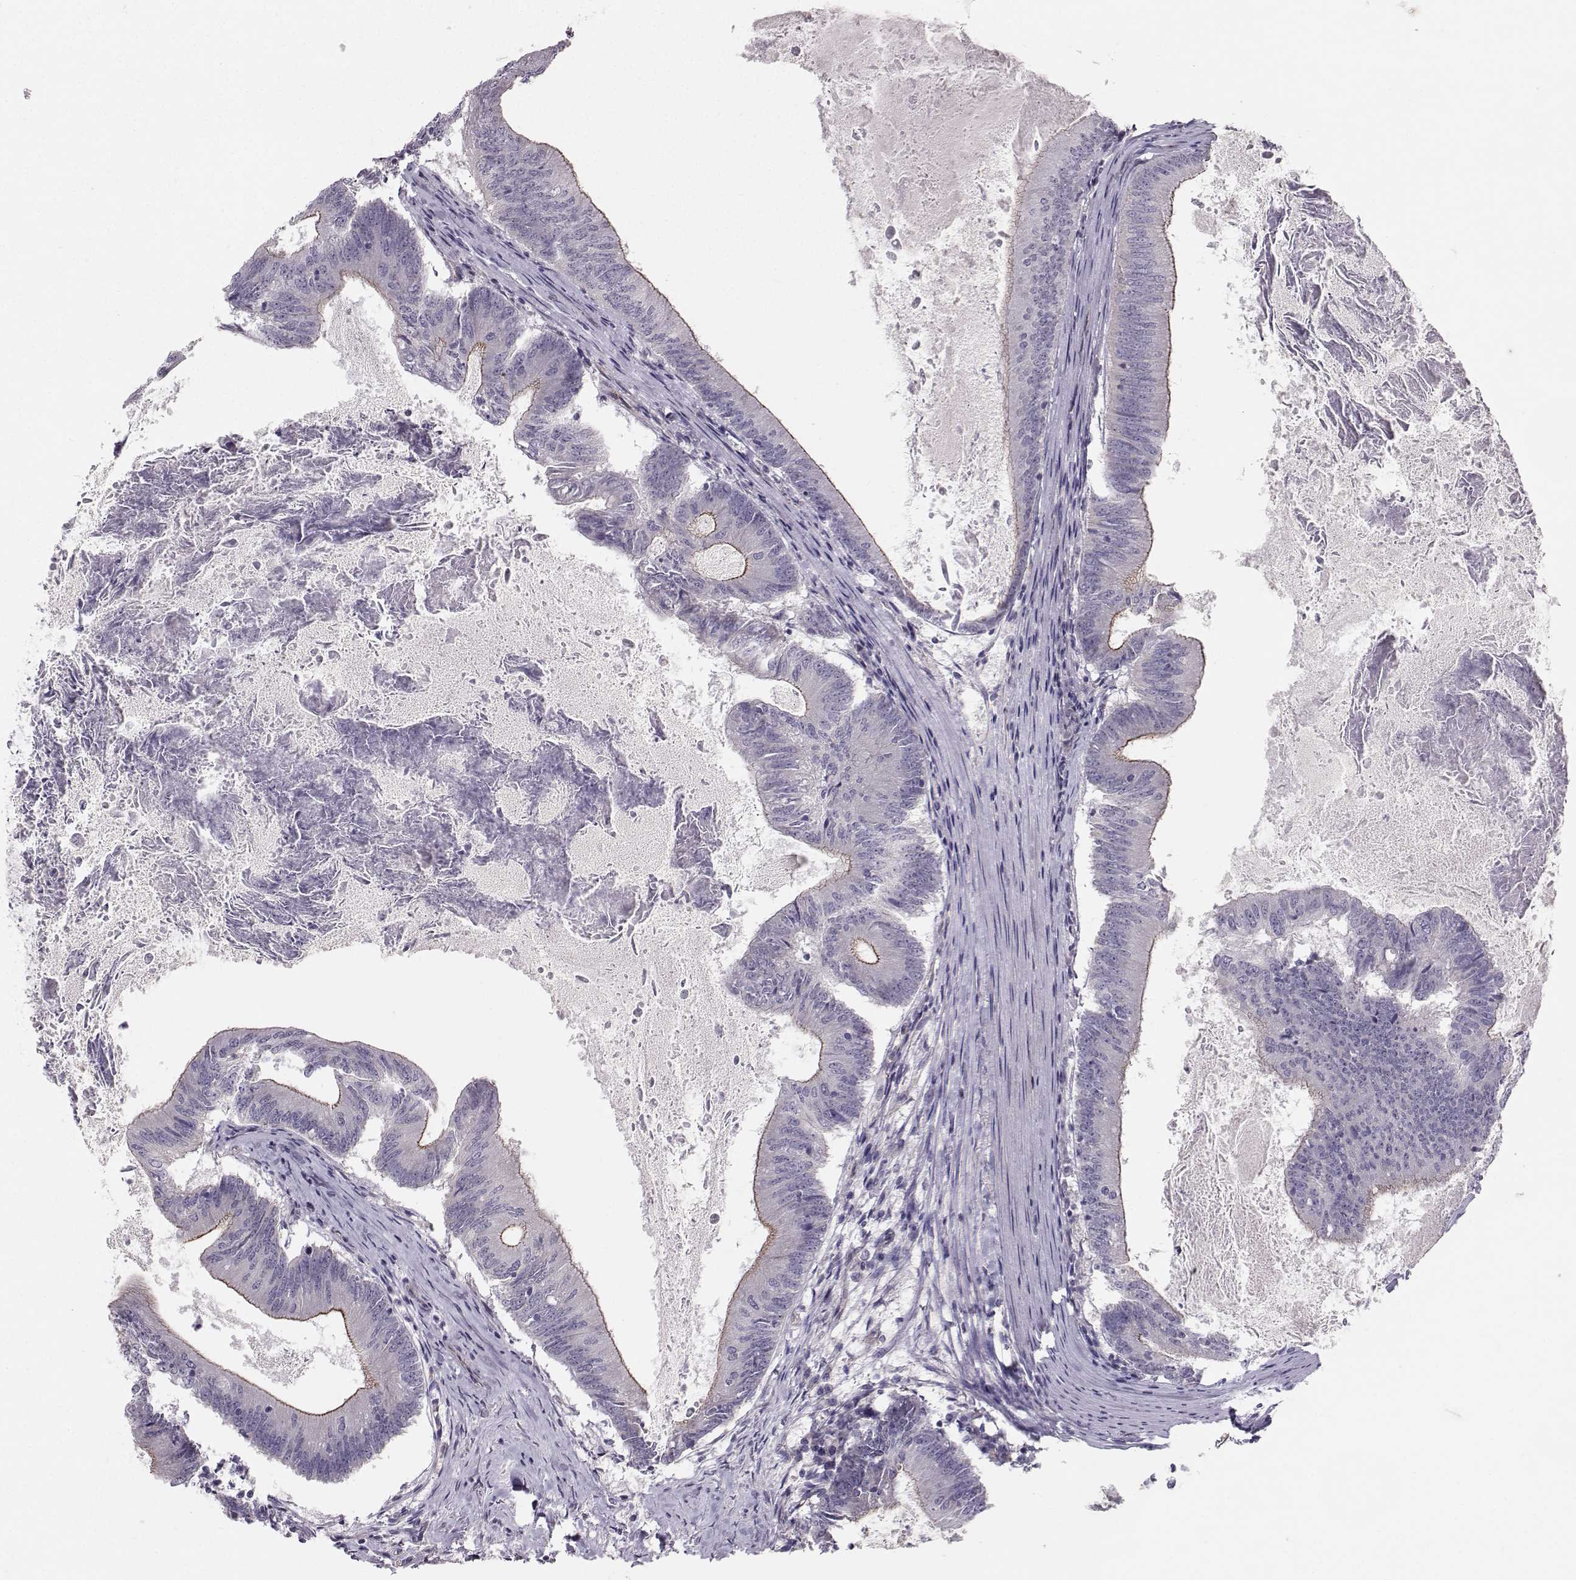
{"staining": {"intensity": "moderate", "quantity": "<25%", "location": "cytoplasmic/membranous"}, "tissue": "colorectal cancer", "cell_type": "Tumor cells", "image_type": "cancer", "snomed": [{"axis": "morphology", "description": "Adenocarcinoma, NOS"}, {"axis": "topography", "description": "Colon"}], "caption": "Immunohistochemistry (IHC) of human colorectal cancer displays low levels of moderate cytoplasmic/membranous expression in about <25% of tumor cells. The staining was performed using DAB (3,3'-diaminobenzidine) to visualize the protein expression in brown, while the nuclei were stained in blue with hematoxylin (Magnification: 20x).", "gene": "MAST1", "patient": {"sex": "female", "age": 70}}